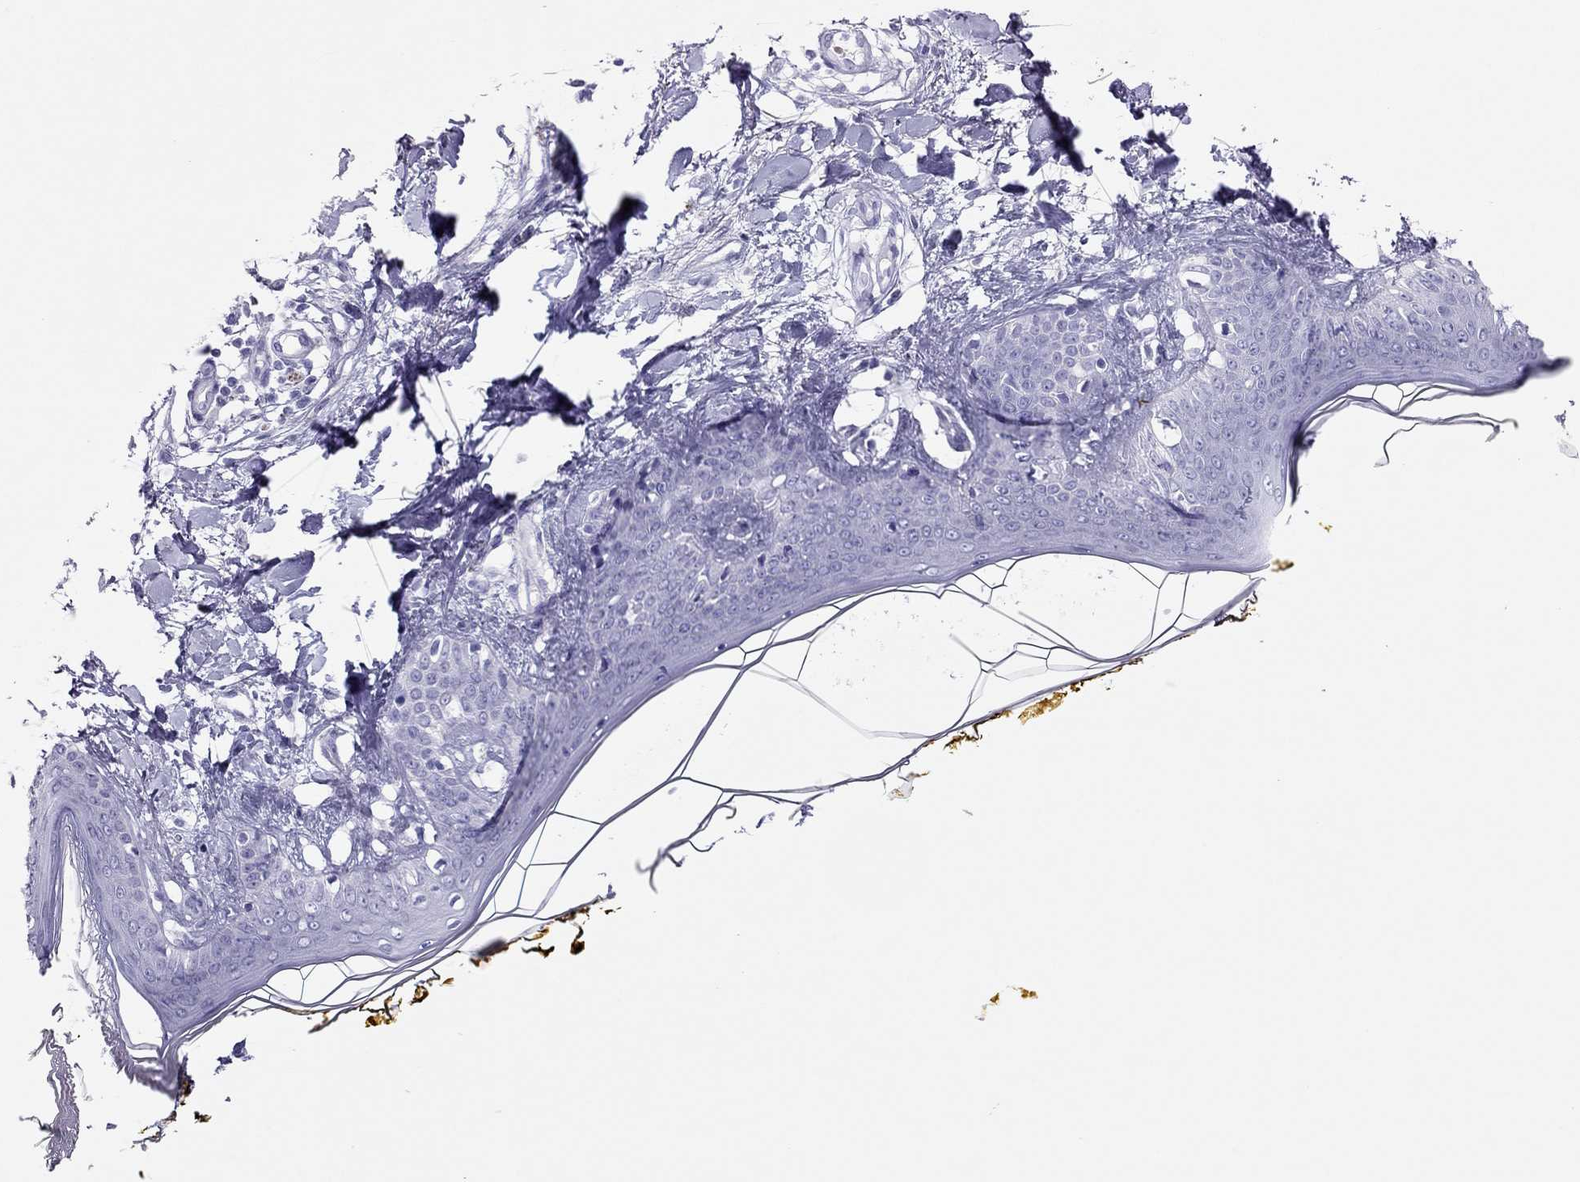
{"staining": {"intensity": "negative", "quantity": "none", "location": "none"}, "tissue": "skin", "cell_type": "Fibroblasts", "image_type": "normal", "snomed": [{"axis": "morphology", "description": "Normal tissue, NOS"}, {"axis": "topography", "description": "Skin"}], "caption": "Fibroblasts are negative for protein expression in benign human skin. (Brightfield microscopy of DAB IHC at high magnification).", "gene": "TSHB", "patient": {"sex": "female", "age": 34}}